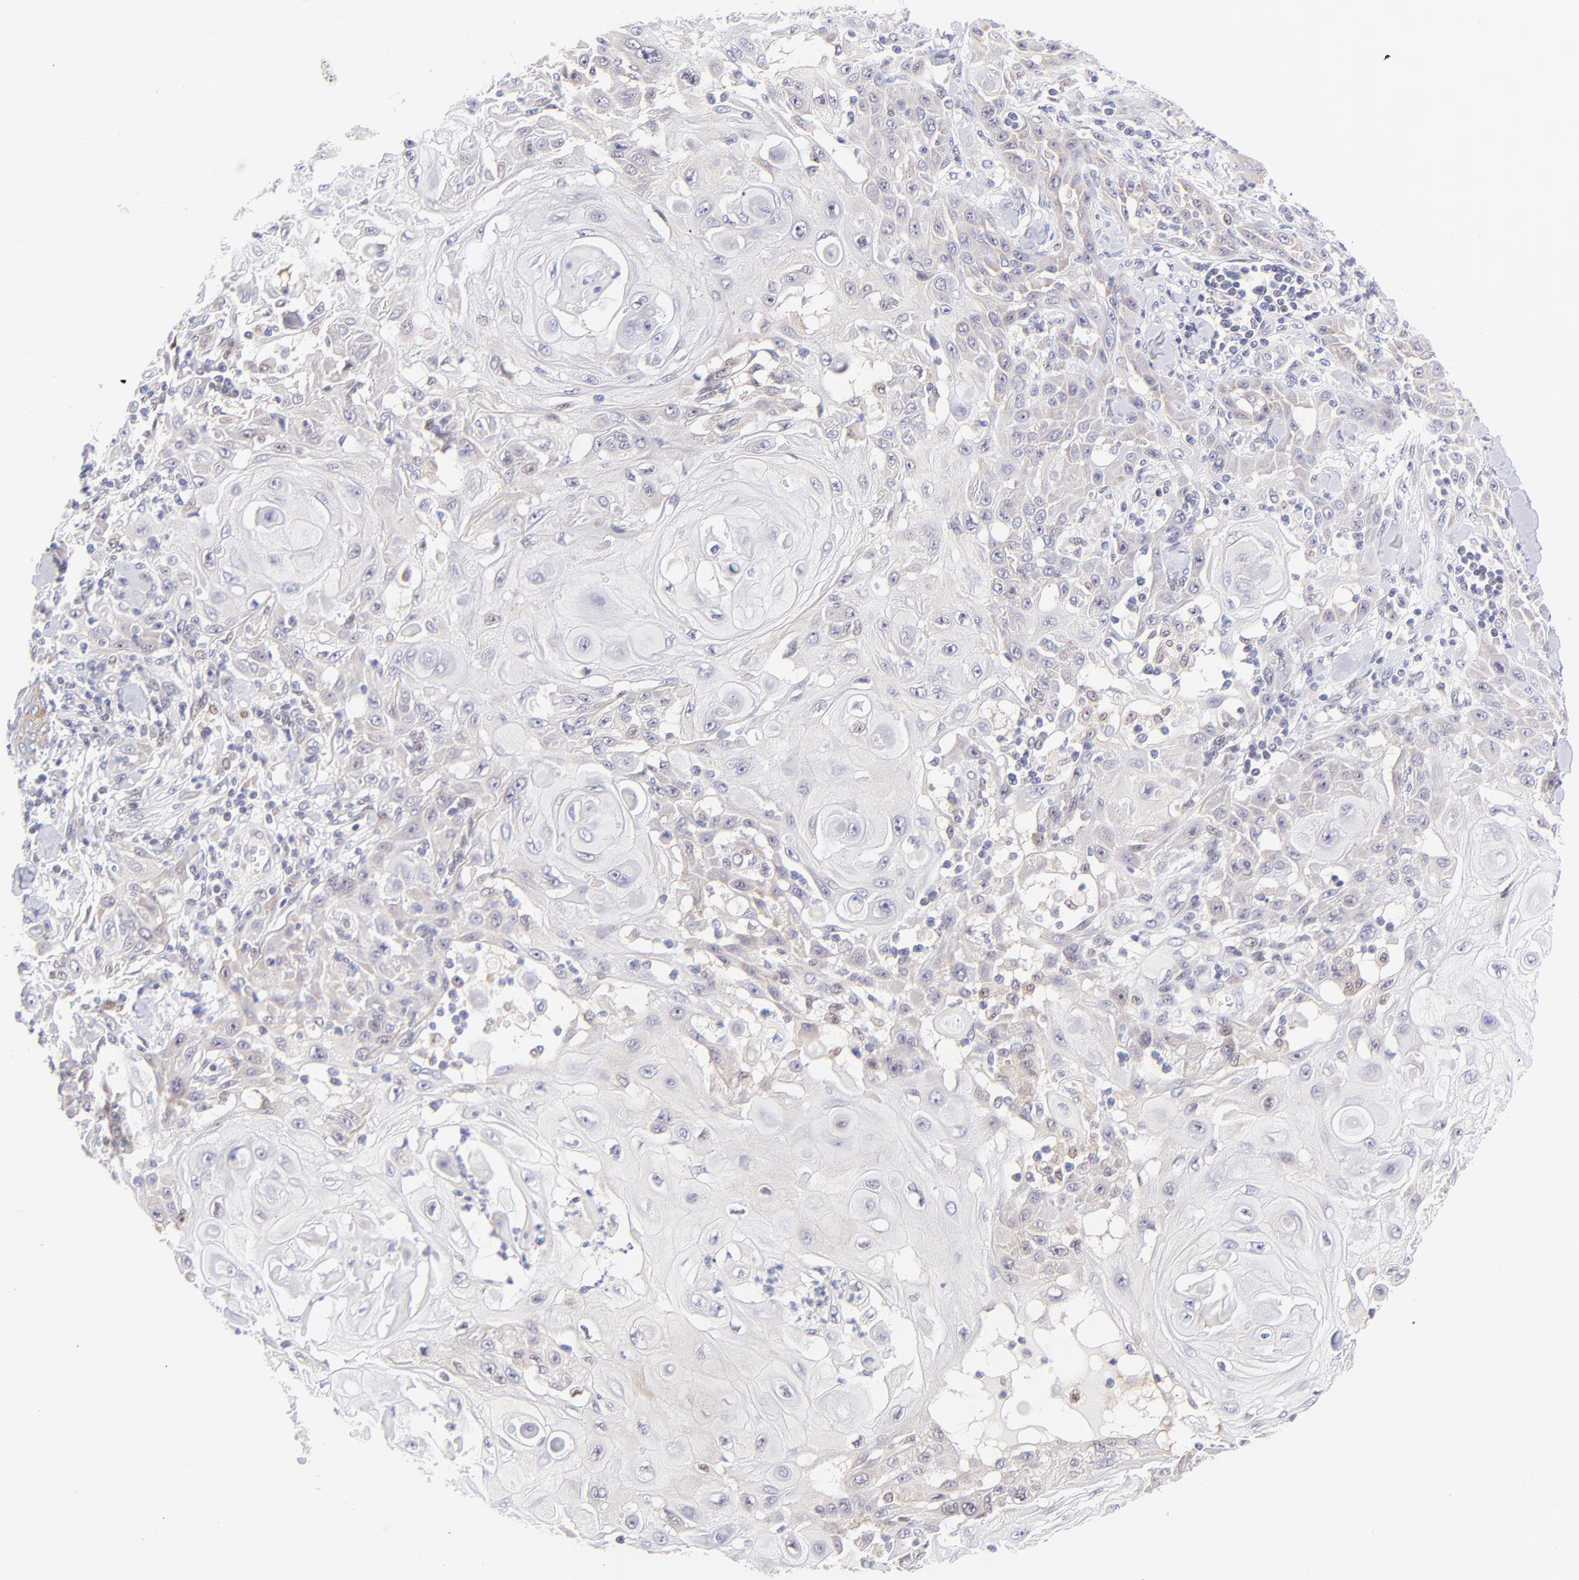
{"staining": {"intensity": "negative", "quantity": "none", "location": "none"}, "tissue": "skin cancer", "cell_type": "Tumor cells", "image_type": "cancer", "snomed": [{"axis": "morphology", "description": "Squamous cell carcinoma, NOS"}, {"axis": "topography", "description": "Skin"}], "caption": "This histopathology image is of squamous cell carcinoma (skin) stained with immunohistochemistry to label a protein in brown with the nuclei are counter-stained blue. There is no staining in tumor cells. (Brightfield microscopy of DAB IHC at high magnification).", "gene": "PBDC1", "patient": {"sex": "male", "age": 24}}